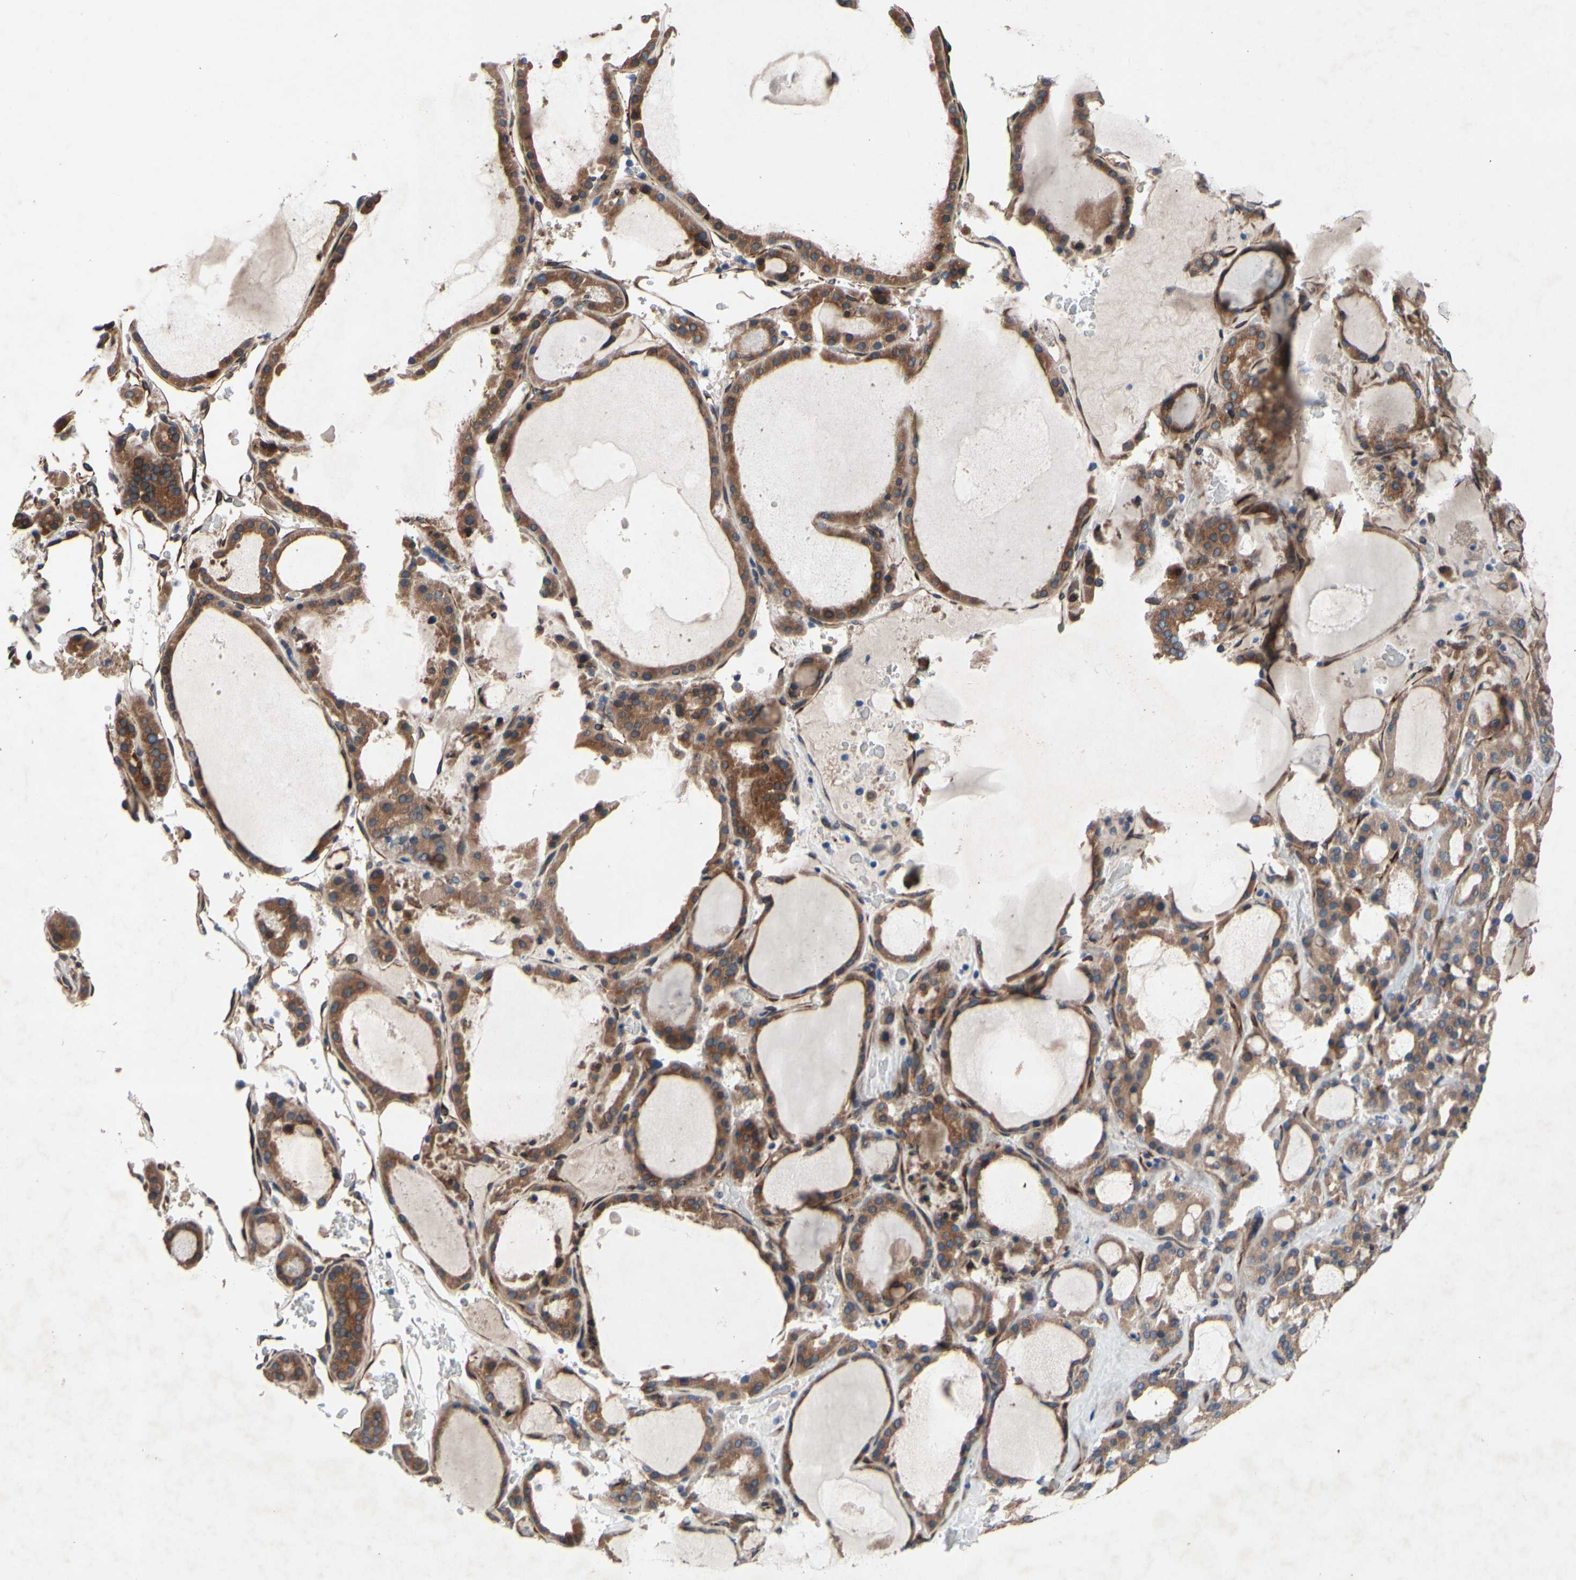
{"staining": {"intensity": "moderate", "quantity": ">75%", "location": "cytoplasmic/membranous"}, "tissue": "thyroid gland", "cell_type": "Glandular cells", "image_type": "normal", "snomed": [{"axis": "morphology", "description": "Normal tissue, NOS"}, {"axis": "morphology", "description": "Carcinoma, NOS"}, {"axis": "topography", "description": "Thyroid gland"}], "caption": "A medium amount of moderate cytoplasmic/membranous expression is appreciated in approximately >75% of glandular cells in unremarkable thyroid gland.", "gene": "PRXL2A", "patient": {"sex": "female", "age": 86}}